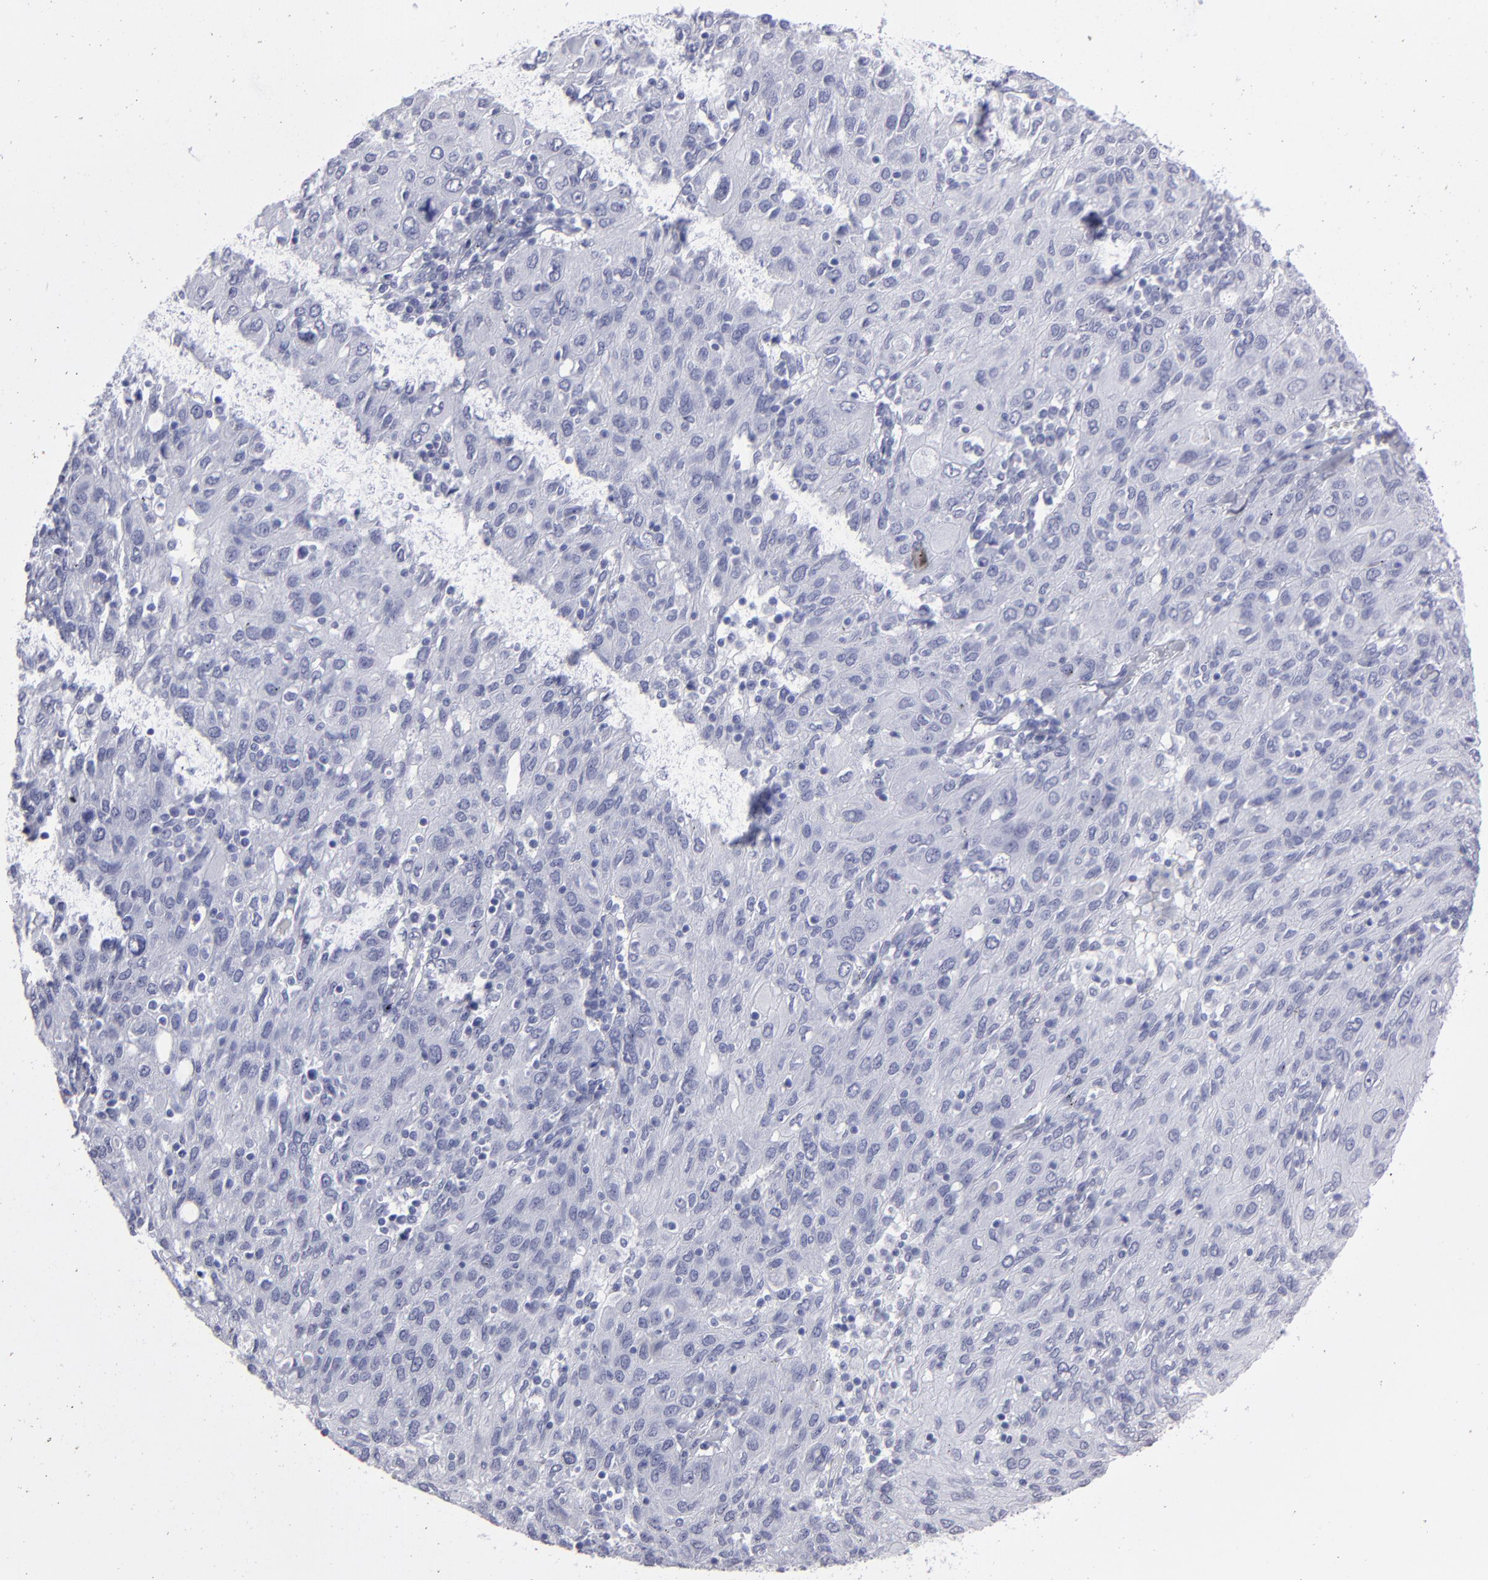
{"staining": {"intensity": "negative", "quantity": "none", "location": "none"}, "tissue": "ovarian cancer", "cell_type": "Tumor cells", "image_type": "cancer", "snomed": [{"axis": "morphology", "description": "Carcinoma, endometroid"}, {"axis": "topography", "description": "Ovary"}], "caption": "DAB immunohistochemical staining of ovarian endometroid carcinoma demonstrates no significant staining in tumor cells.", "gene": "ALDOB", "patient": {"sex": "female", "age": 50}}